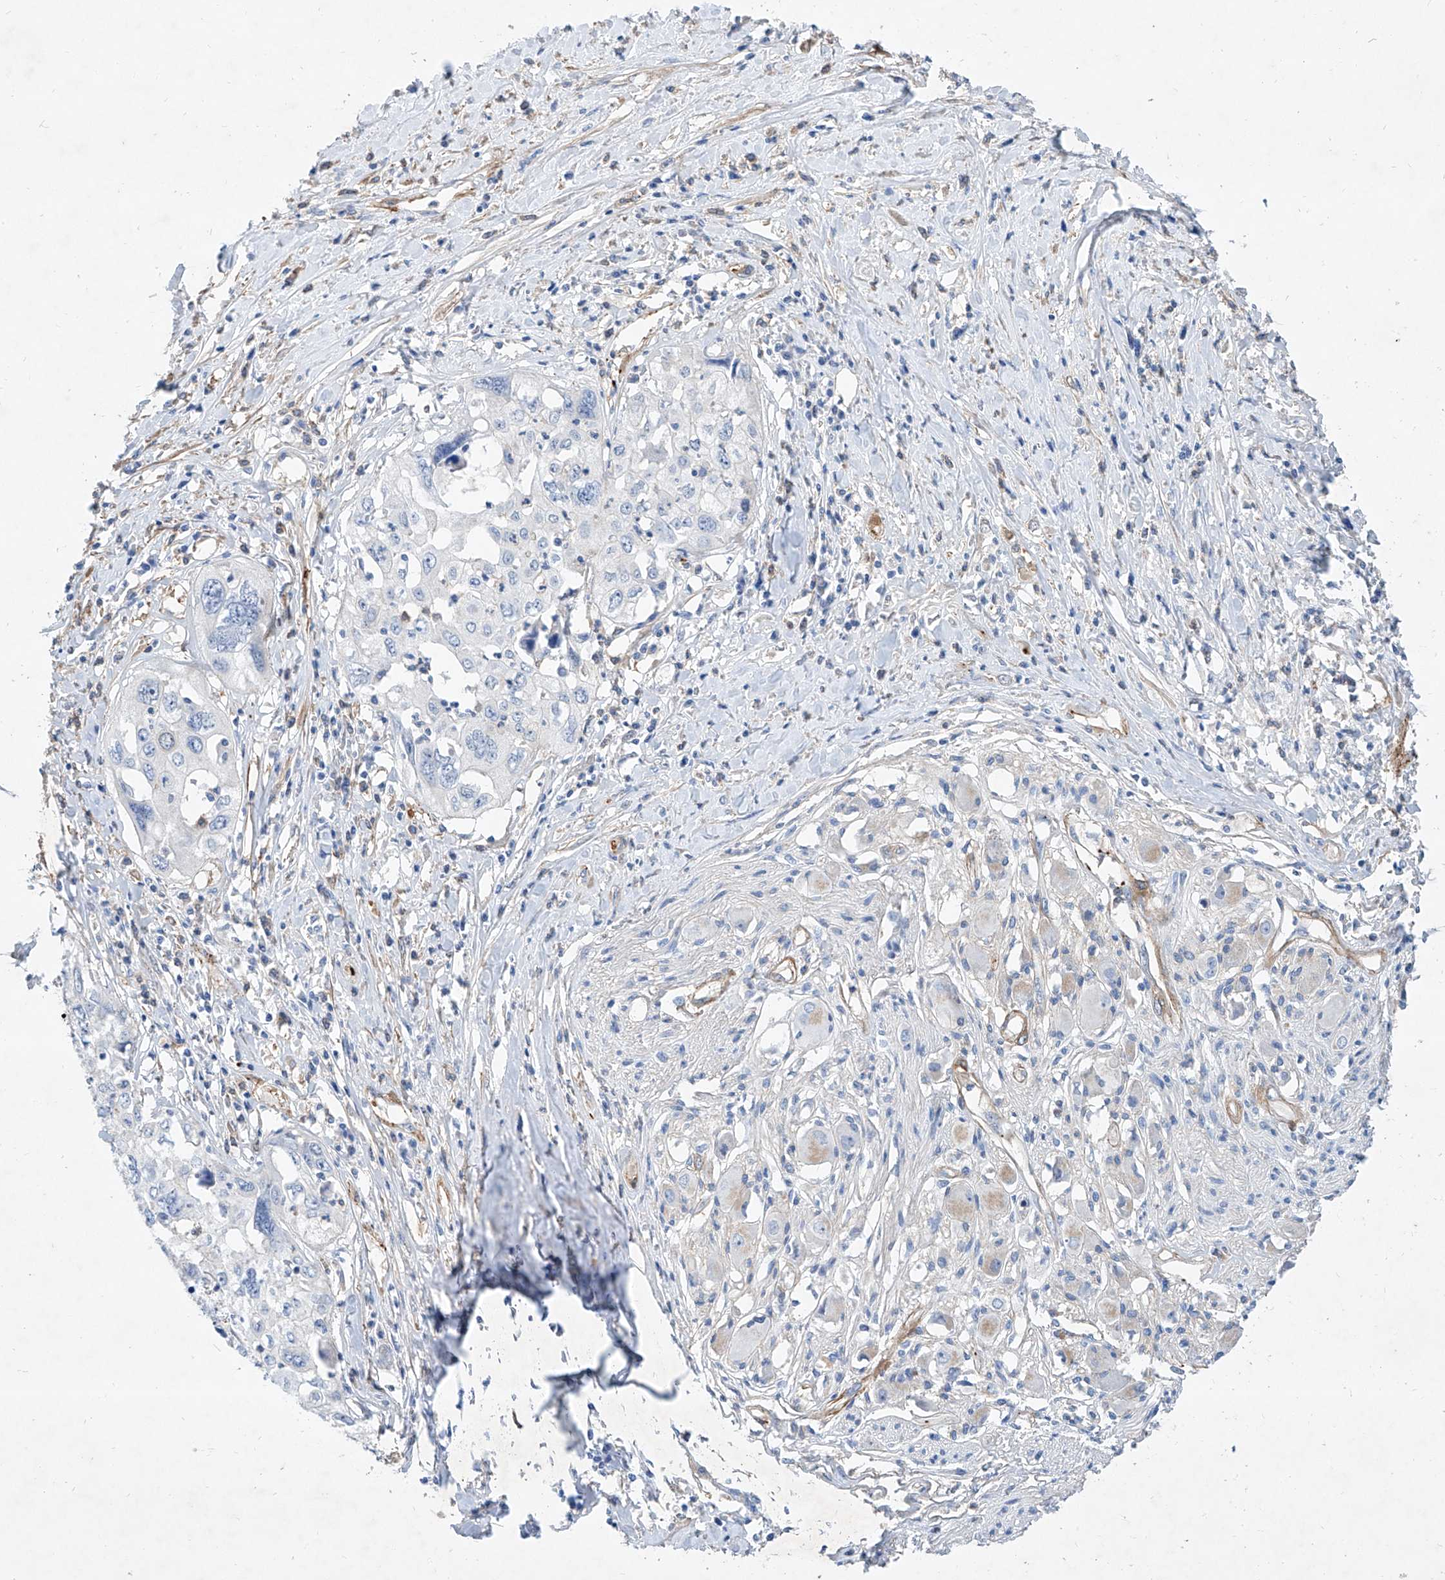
{"staining": {"intensity": "negative", "quantity": "none", "location": "none"}, "tissue": "cervical cancer", "cell_type": "Tumor cells", "image_type": "cancer", "snomed": [{"axis": "morphology", "description": "Squamous cell carcinoma, NOS"}, {"axis": "topography", "description": "Cervix"}], "caption": "This is a histopathology image of immunohistochemistry (IHC) staining of cervical cancer, which shows no expression in tumor cells. (Stains: DAB immunohistochemistry with hematoxylin counter stain, Microscopy: brightfield microscopy at high magnification).", "gene": "TAS2R60", "patient": {"sex": "female", "age": 31}}